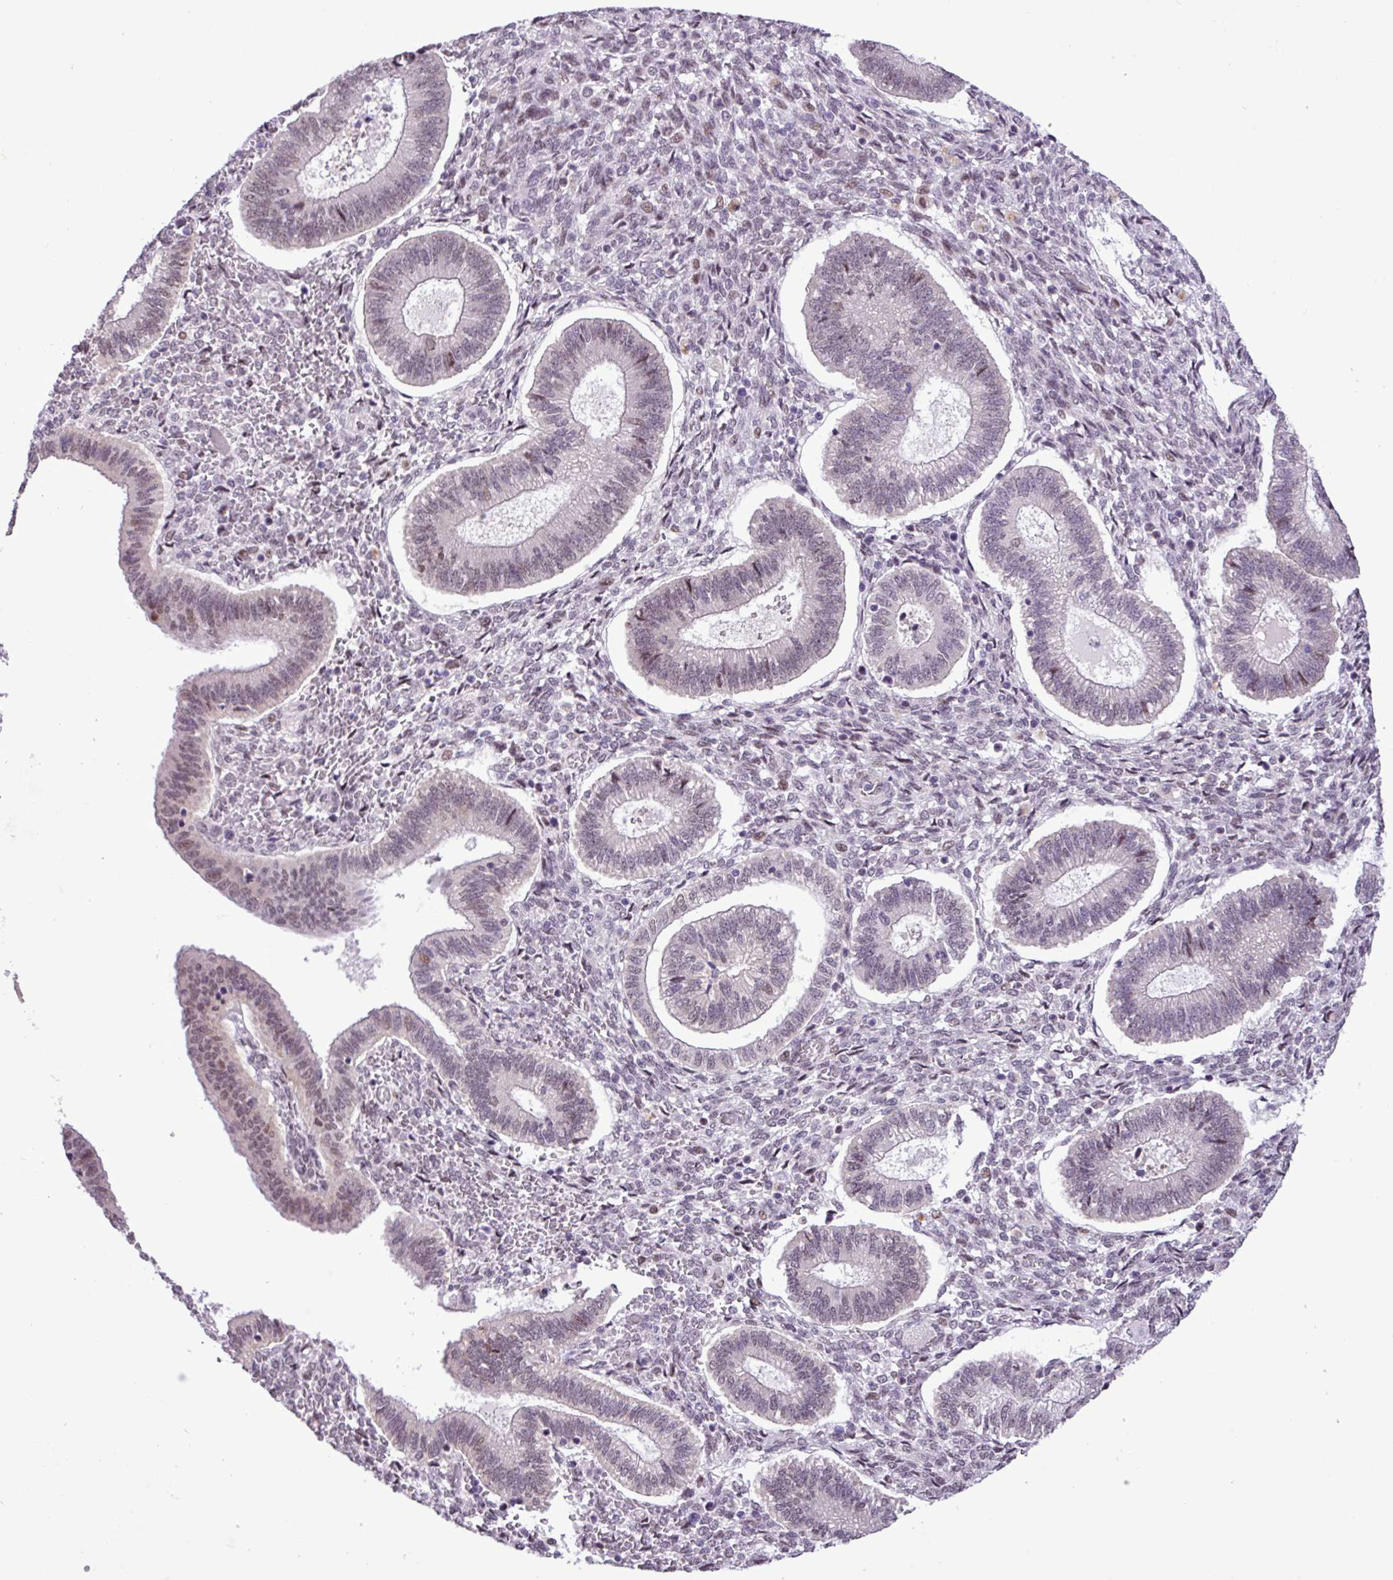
{"staining": {"intensity": "negative", "quantity": "none", "location": "none"}, "tissue": "endometrium", "cell_type": "Cells in endometrial stroma", "image_type": "normal", "snomed": [{"axis": "morphology", "description": "Normal tissue, NOS"}, {"axis": "topography", "description": "Endometrium"}], "caption": "A histopathology image of endometrium stained for a protein reveals no brown staining in cells in endometrial stroma. Brightfield microscopy of immunohistochemistry stained with DAB (3,3'-diaminobenzidine) (brown) and hematoxylin (blue), captured at high magnification.", "gene": "ZNF354A", "patient": {"sex": "female", "age": 25}}